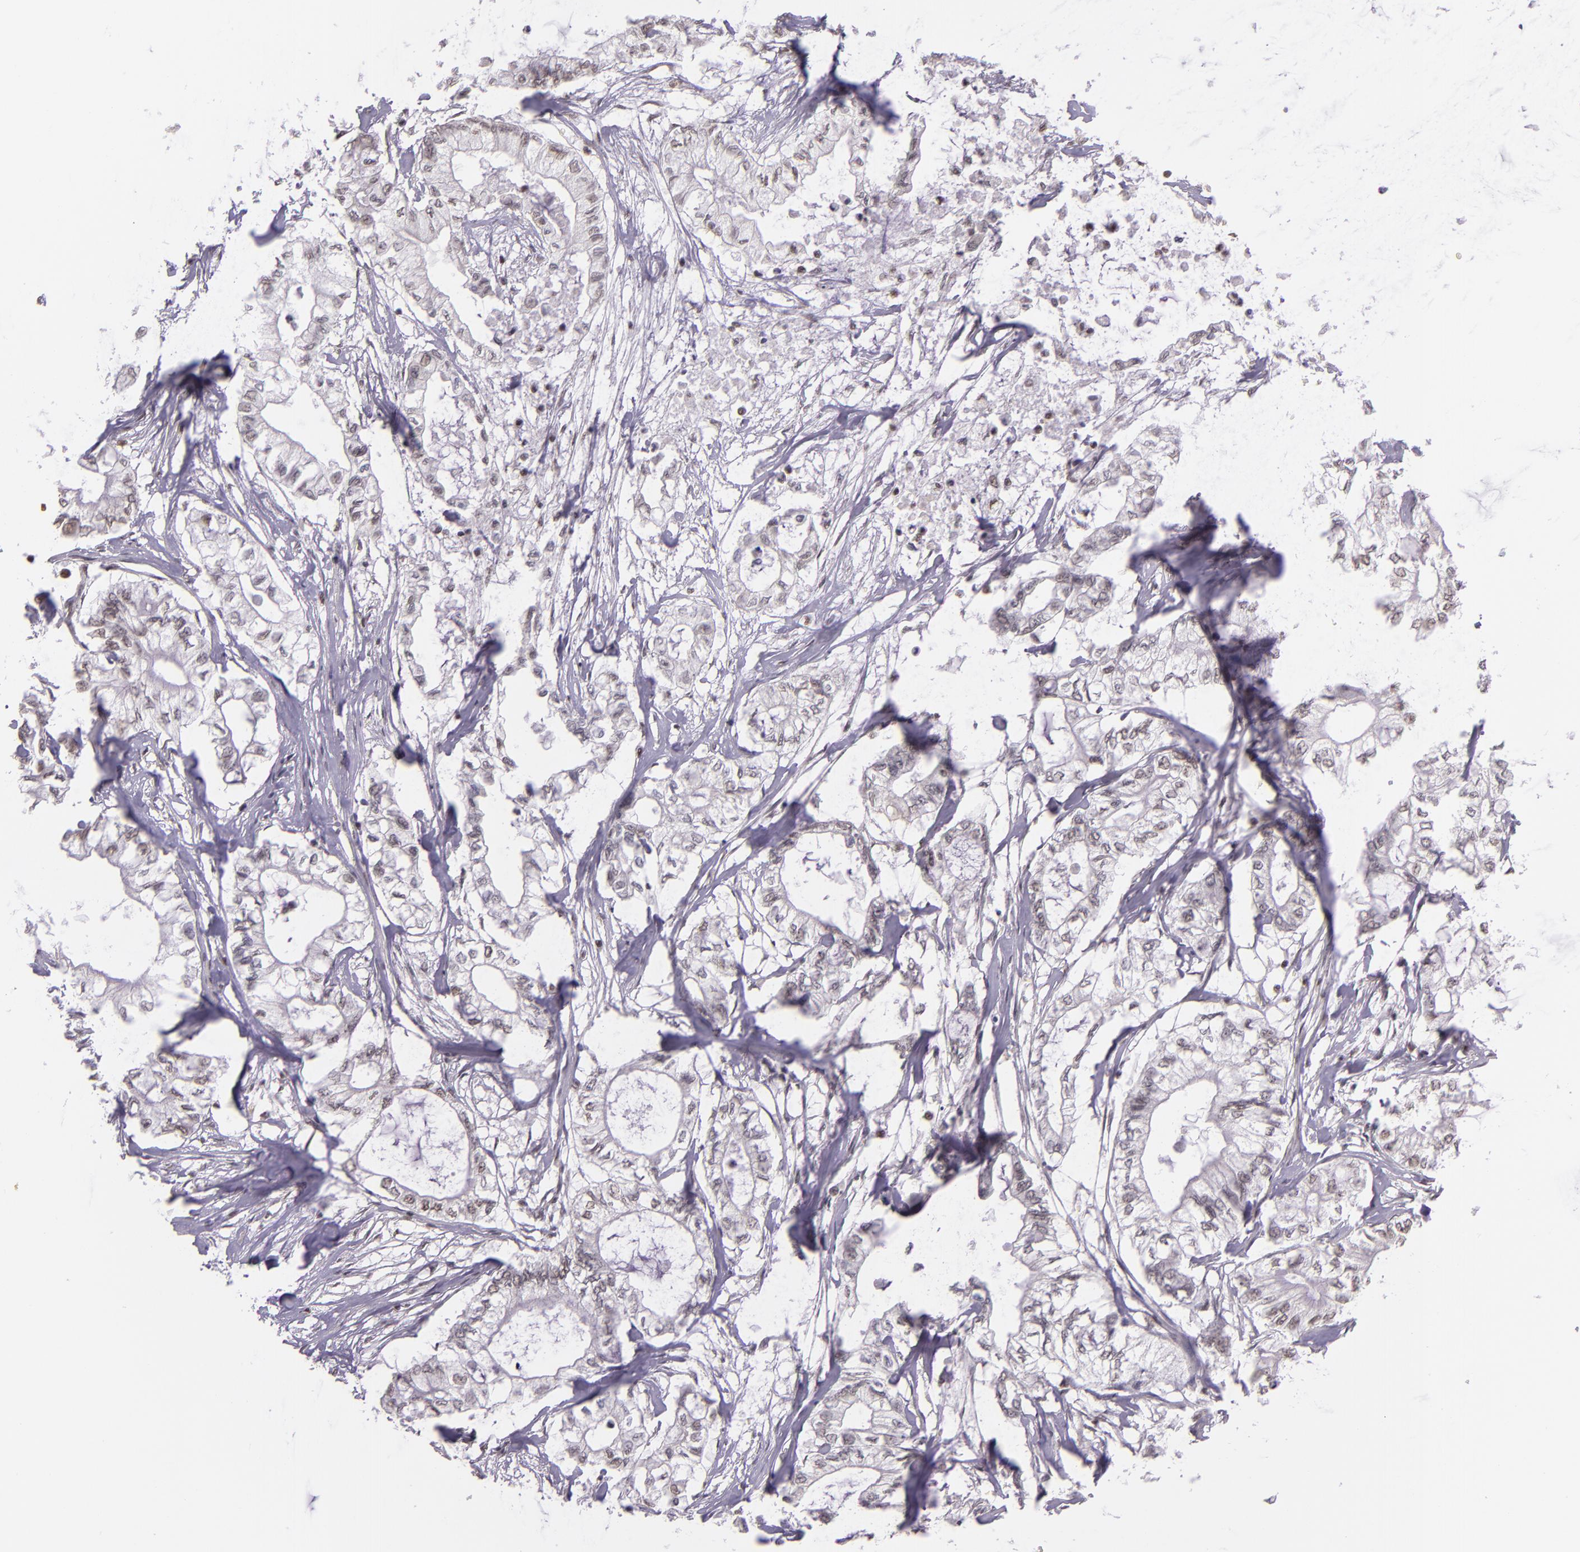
{"staining": {"intensity": "weak", "quantity": "<25%", "location": "nuclear"}, "tissue": "pancreatic cancer", "cell_type": "Tumor cells", "image_type": "cancer", "snomed": [{"axis": "morphology", "description": "Adenocarcinoma, NOS"}, {"axis": "topography", "description": "Pancreas"}], "caption": "Tumor cells show no significant staining in adenocarcinoma (pancreatic). (DAB (3,3'-diaminobenzidine) immunohistochemistry with hematoxylin counter stain).", "gene": "USF1", "patient": {"sex": "male", "age": 79}}